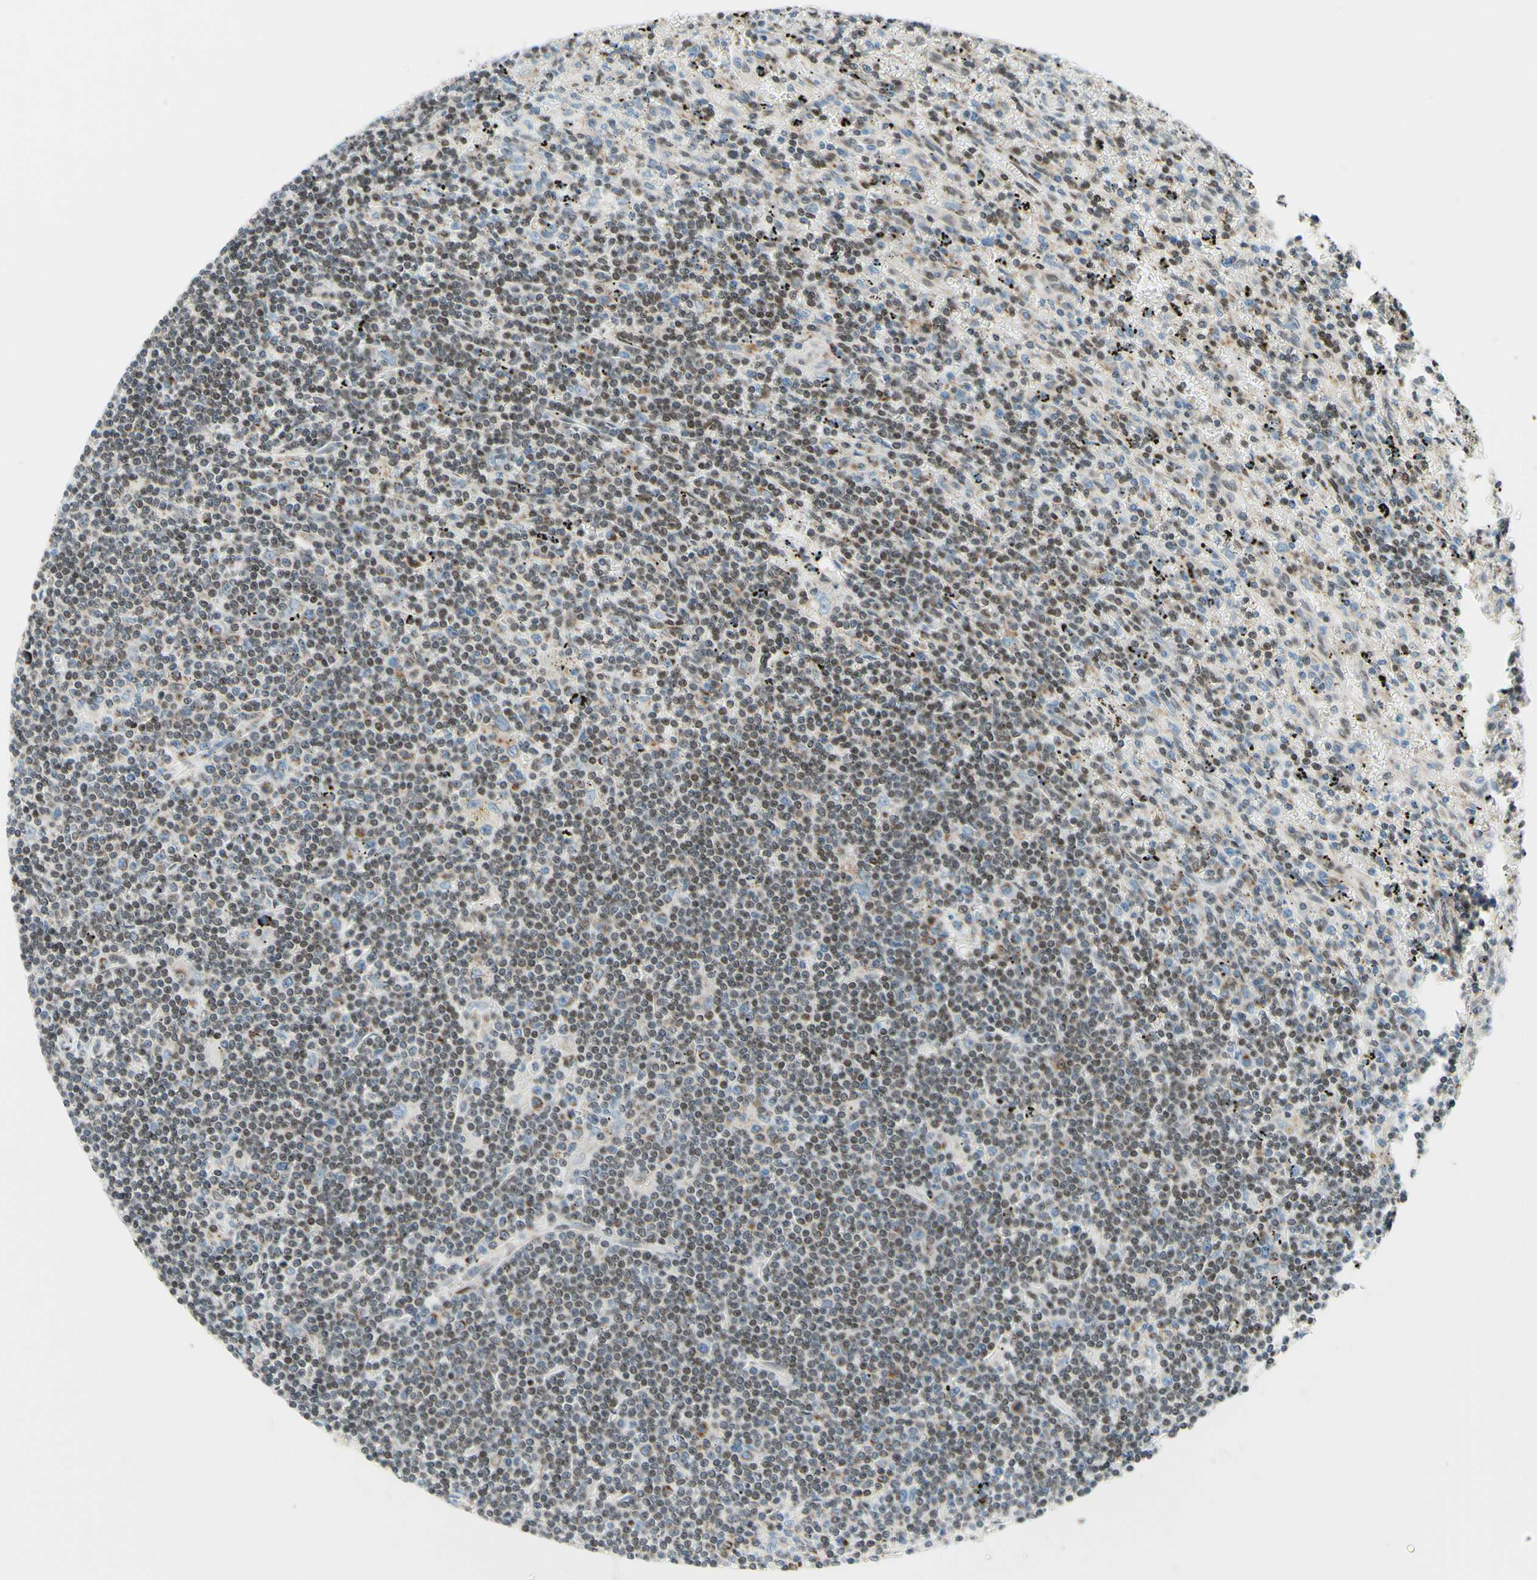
{"staining": {"intensity": "moderate", "quantity": "25%-75%", "location": "cytoplasmic/membranous,nuclear"}, "tissue": "lymphoma", "cell_type": "Tumor cells", "image_type": "cancer", "snomed": [{"axis": "morphology", "description": "Malignant lymphoma, non-Hodgkin's type, Low grade"}, {"axis": "topography", "description": "Spleen"}], "caption": "Malignant lymphoma, non-Hodgkin's type (low-grade) tissue exhibits moderate cytoplasmic/membranous and nuclear positivity in approximately 25%-75% of tumor cells The staining was performed using DAB to visualize the protein expression in brown, while the nuclei were stained in blue with hematoxylin (Magnification: 20x).", "gene": "CBX7", "patient": {"sex": "male", "age": 76}}